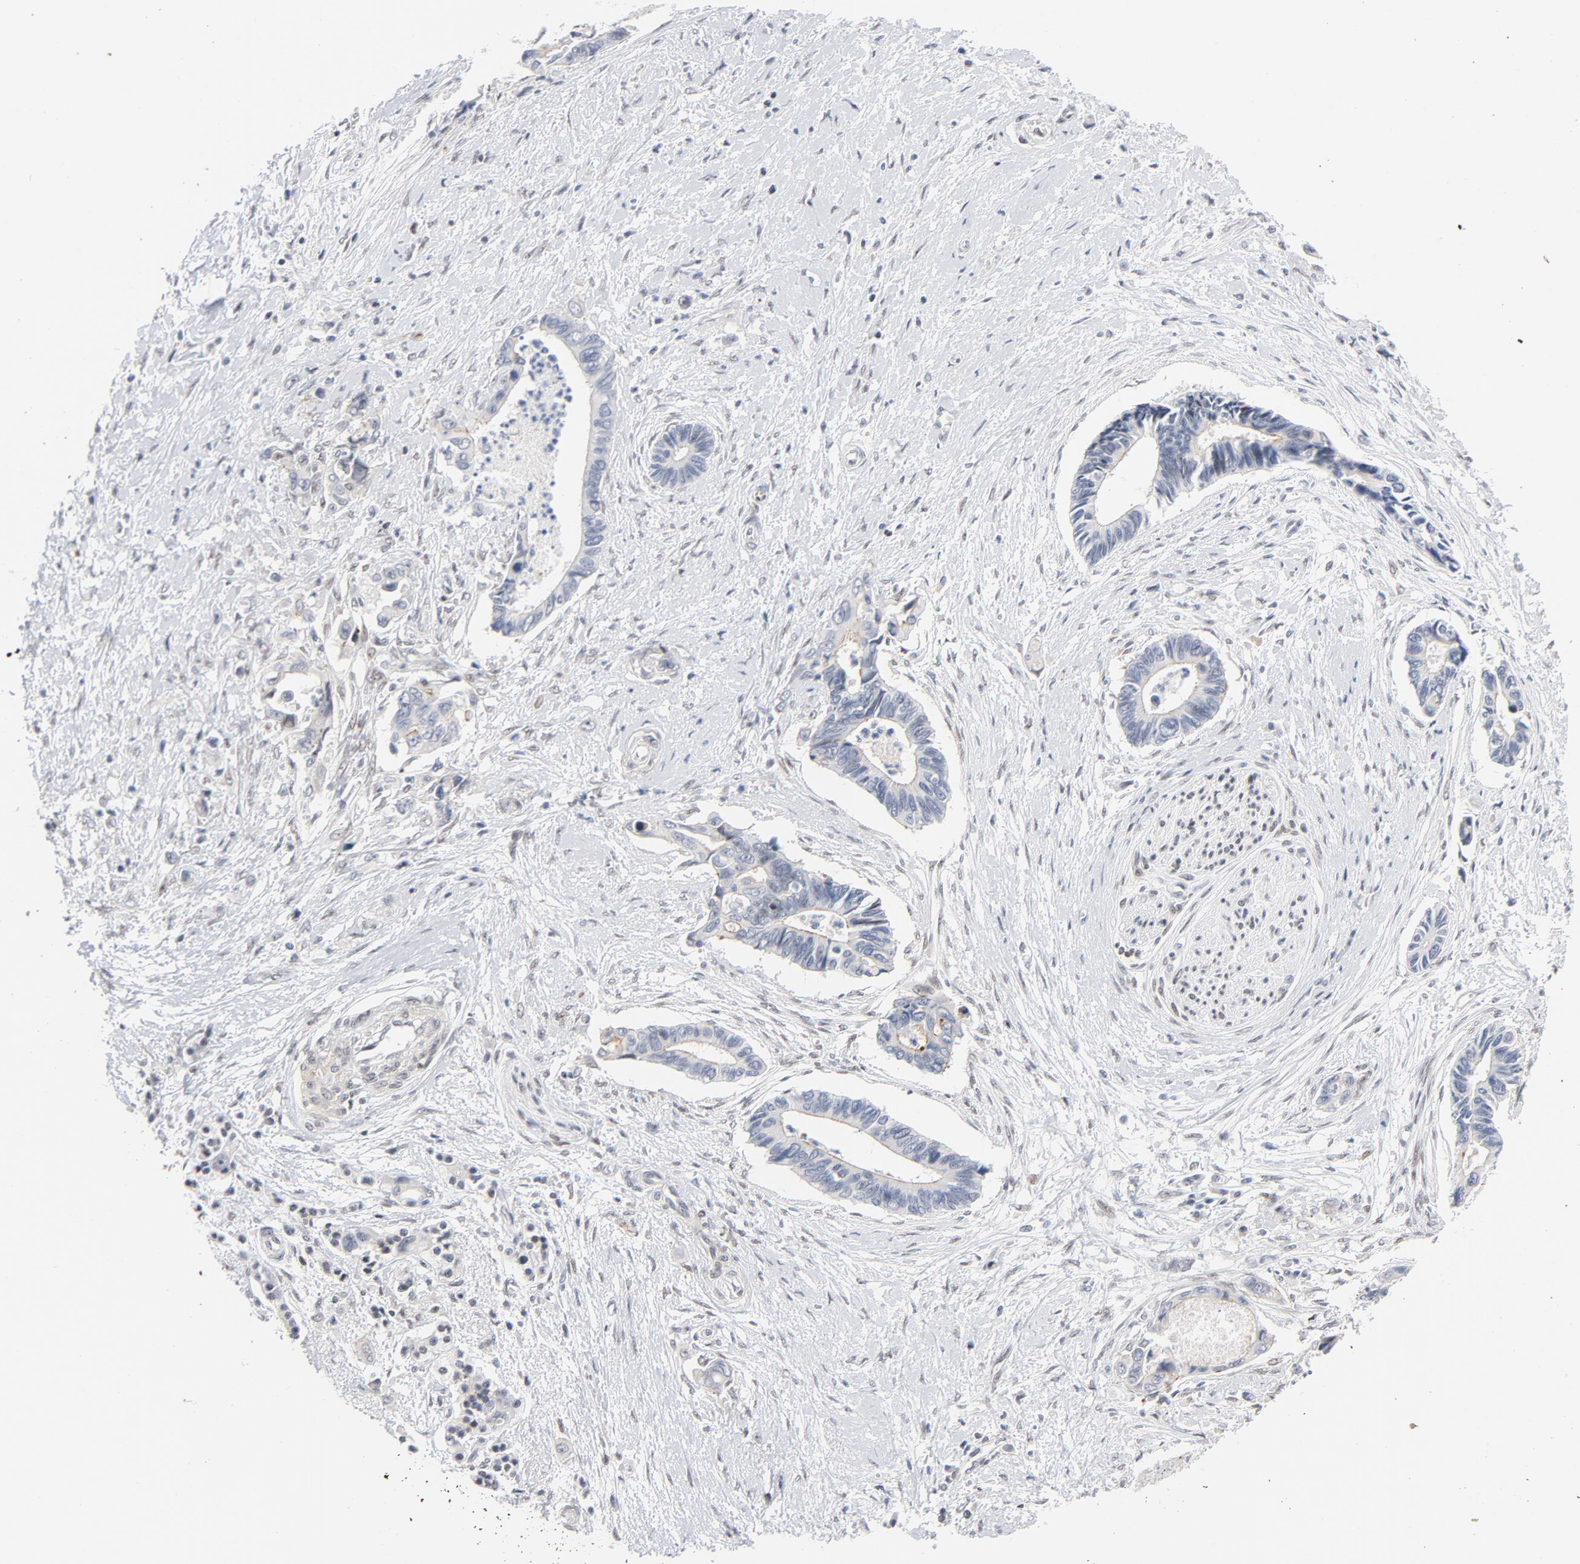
{"staining": {"intensity": "weak", "quantity": "<25%", "location": "nuclear"}, "tissue": "pancreatic cancer", "cell_type": "Tumor cells", "image_type": "cancer", "snomed": [{"axis": "morphology", "description": "Adenocarcinoma, NOS"}, {"axis": "topography", "description": "Pancreas"}], "caption": "Pancreatic cancer was stained to show a protein in brown. There is no significant positivity in tumor cells.", "gene": "NFIC", "patient": {"sex": "female", "age": 70}}